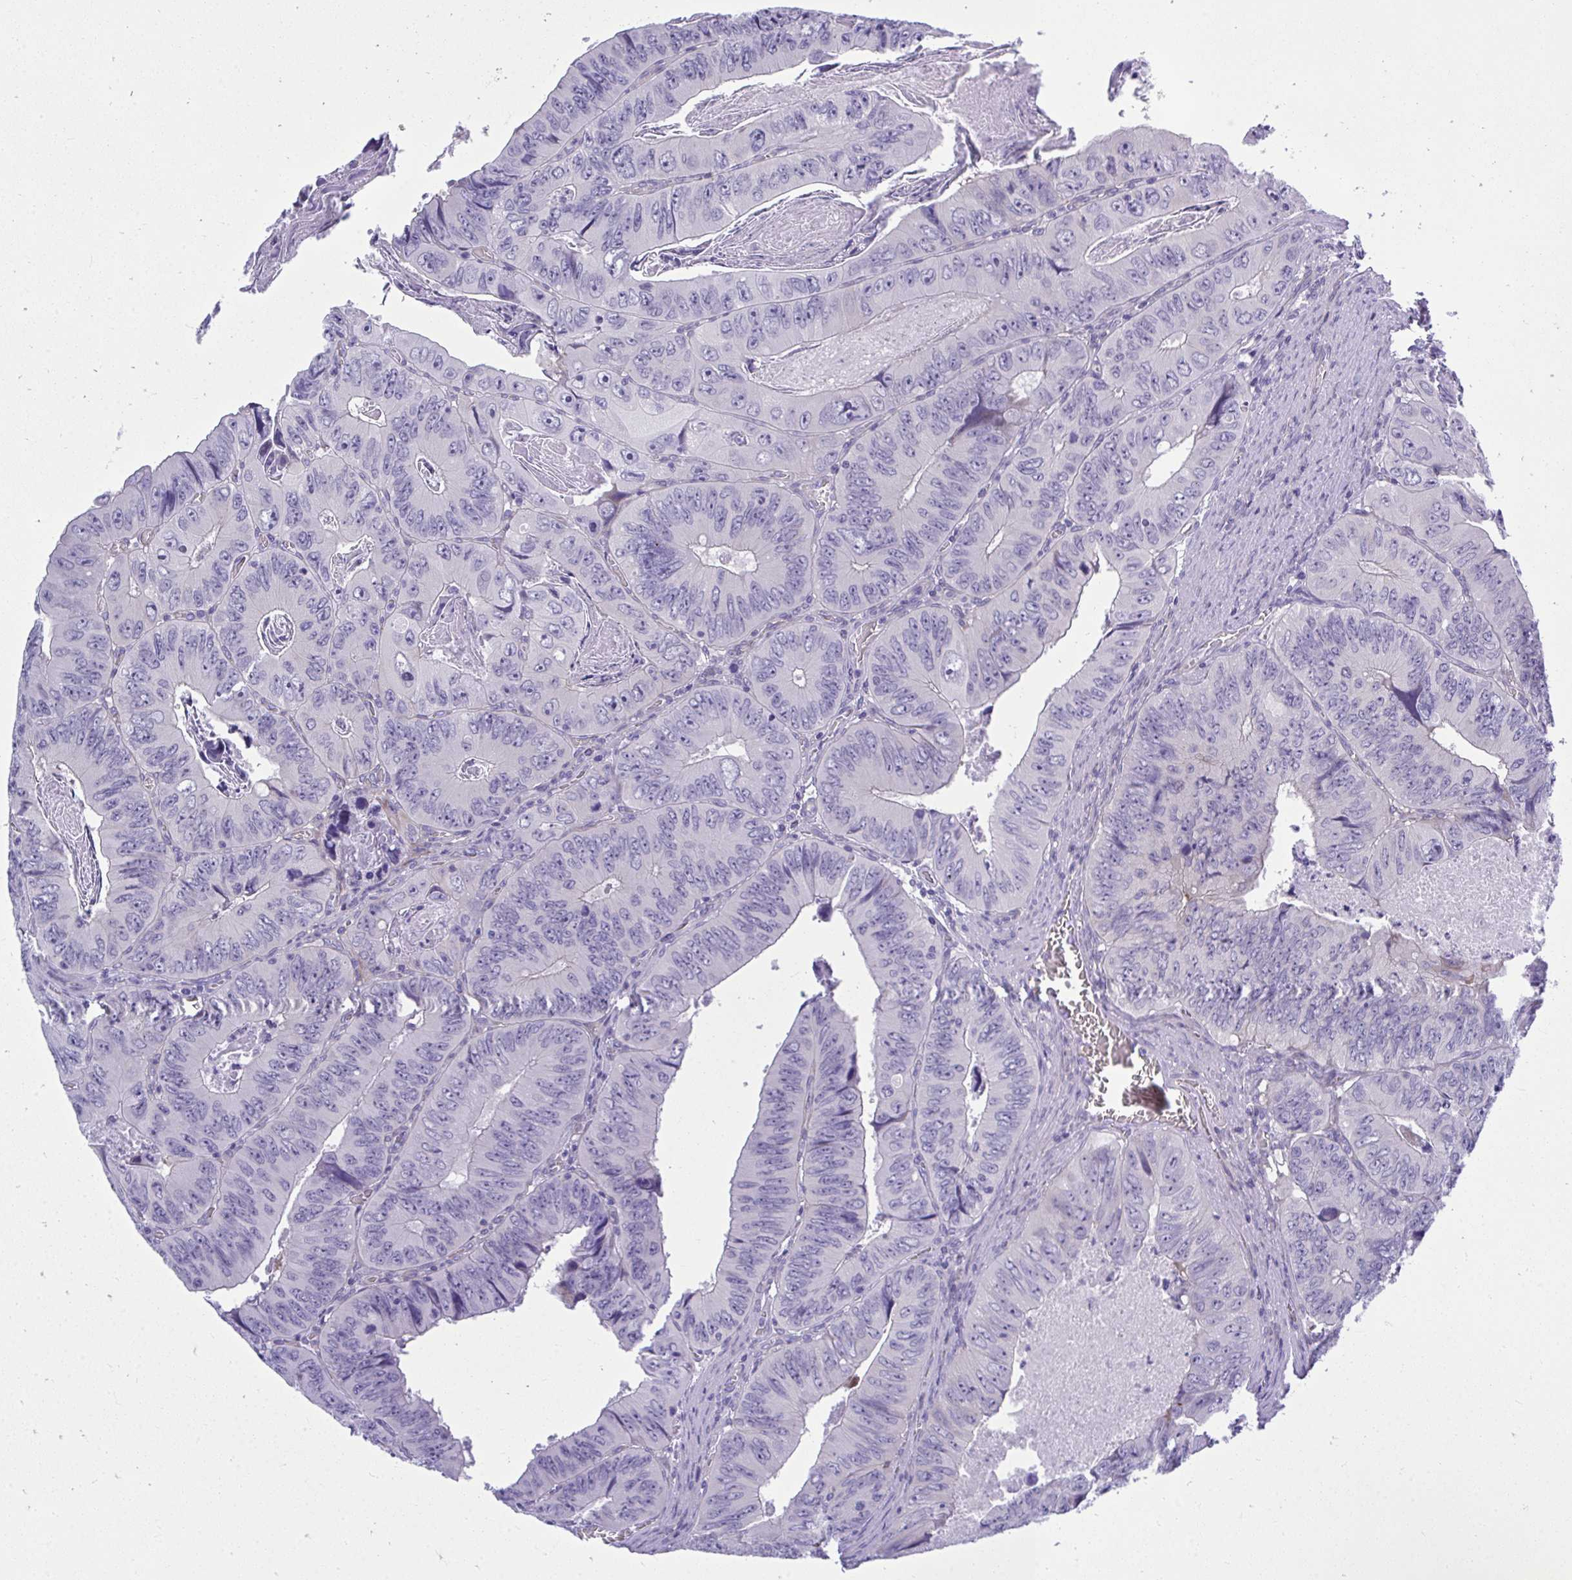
{"staining": {"intensity": "negative", "quantity": "none", "location": "none"}, "tissue": "colorectal cancer", "cell_type": "Tumor cells", "image_type": "cancer", "snomed": [{"axis": "morphology", "description": "Adenocarcinoma, NOS"}, {"axis": "topography", "description": "Colon"}], "caption": "Adenocarcinoma (colorectal) was stained to show a protein in brown. There is no significant expression in tumor cells.", "gene": "MED9", "patient": {"sex": "female", "age": 84}}